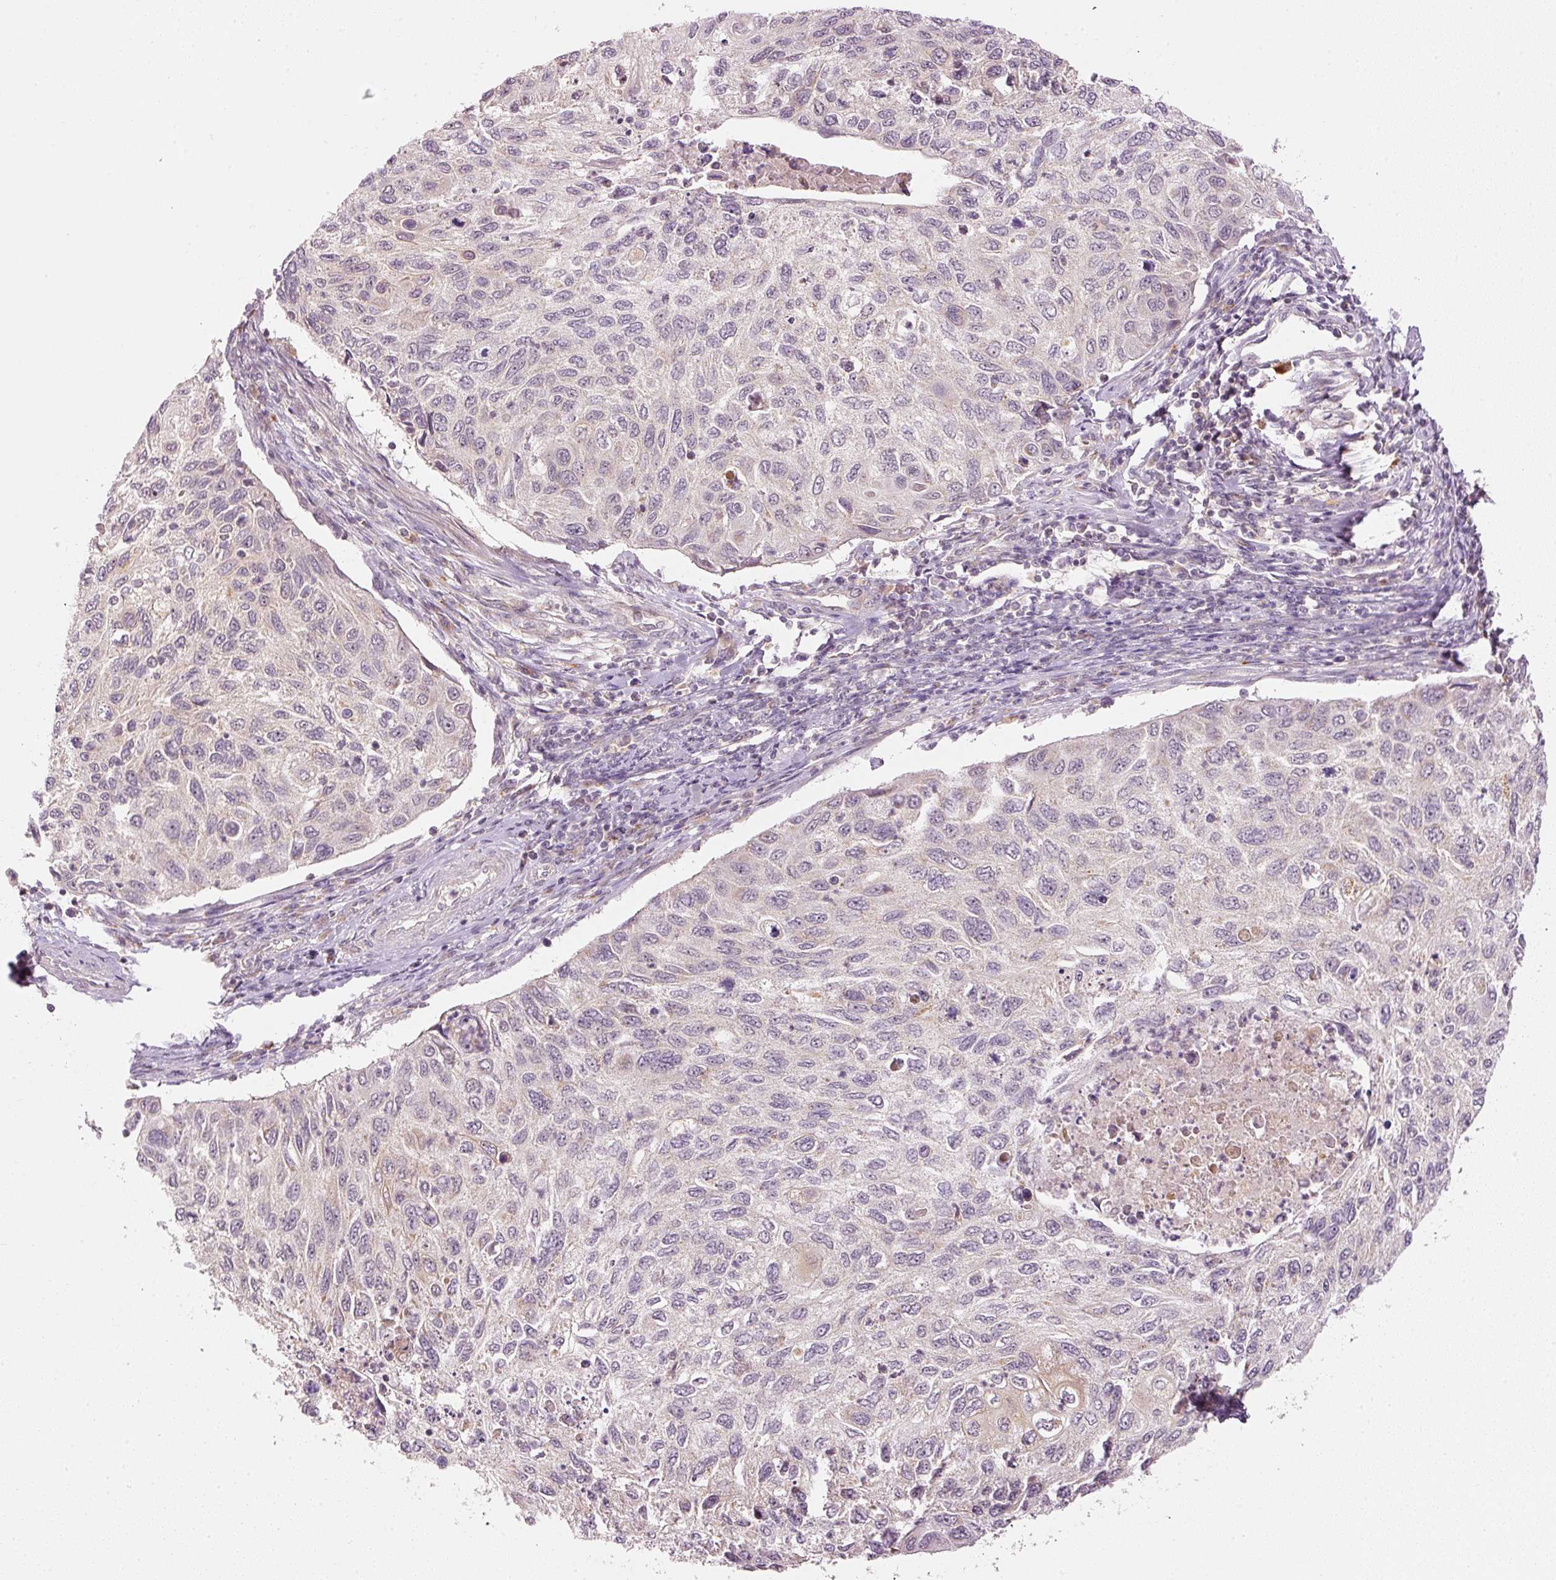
{"staining": {"intensity": "negative", "quantity": "none", "location": "none"}, "tissue": "cervical cancer", "cell_type": "Tumor cells", "image_type": "cancer", "snomed": [{"axis": "morphology", "description": "Squamous cell carcinoma, NOS"}, {"axis": "topography", "description": "Cervix"}], "caption": "High magnification brightfield microscopy of cervical cancer (squamous cell carcinoma) stained with DAB (brown) and counterstained with hematoxylin (blue): tumor cells show no significant expression.", "gene": "CDC20B", "patient": {"sex": "female", "age": 70}}